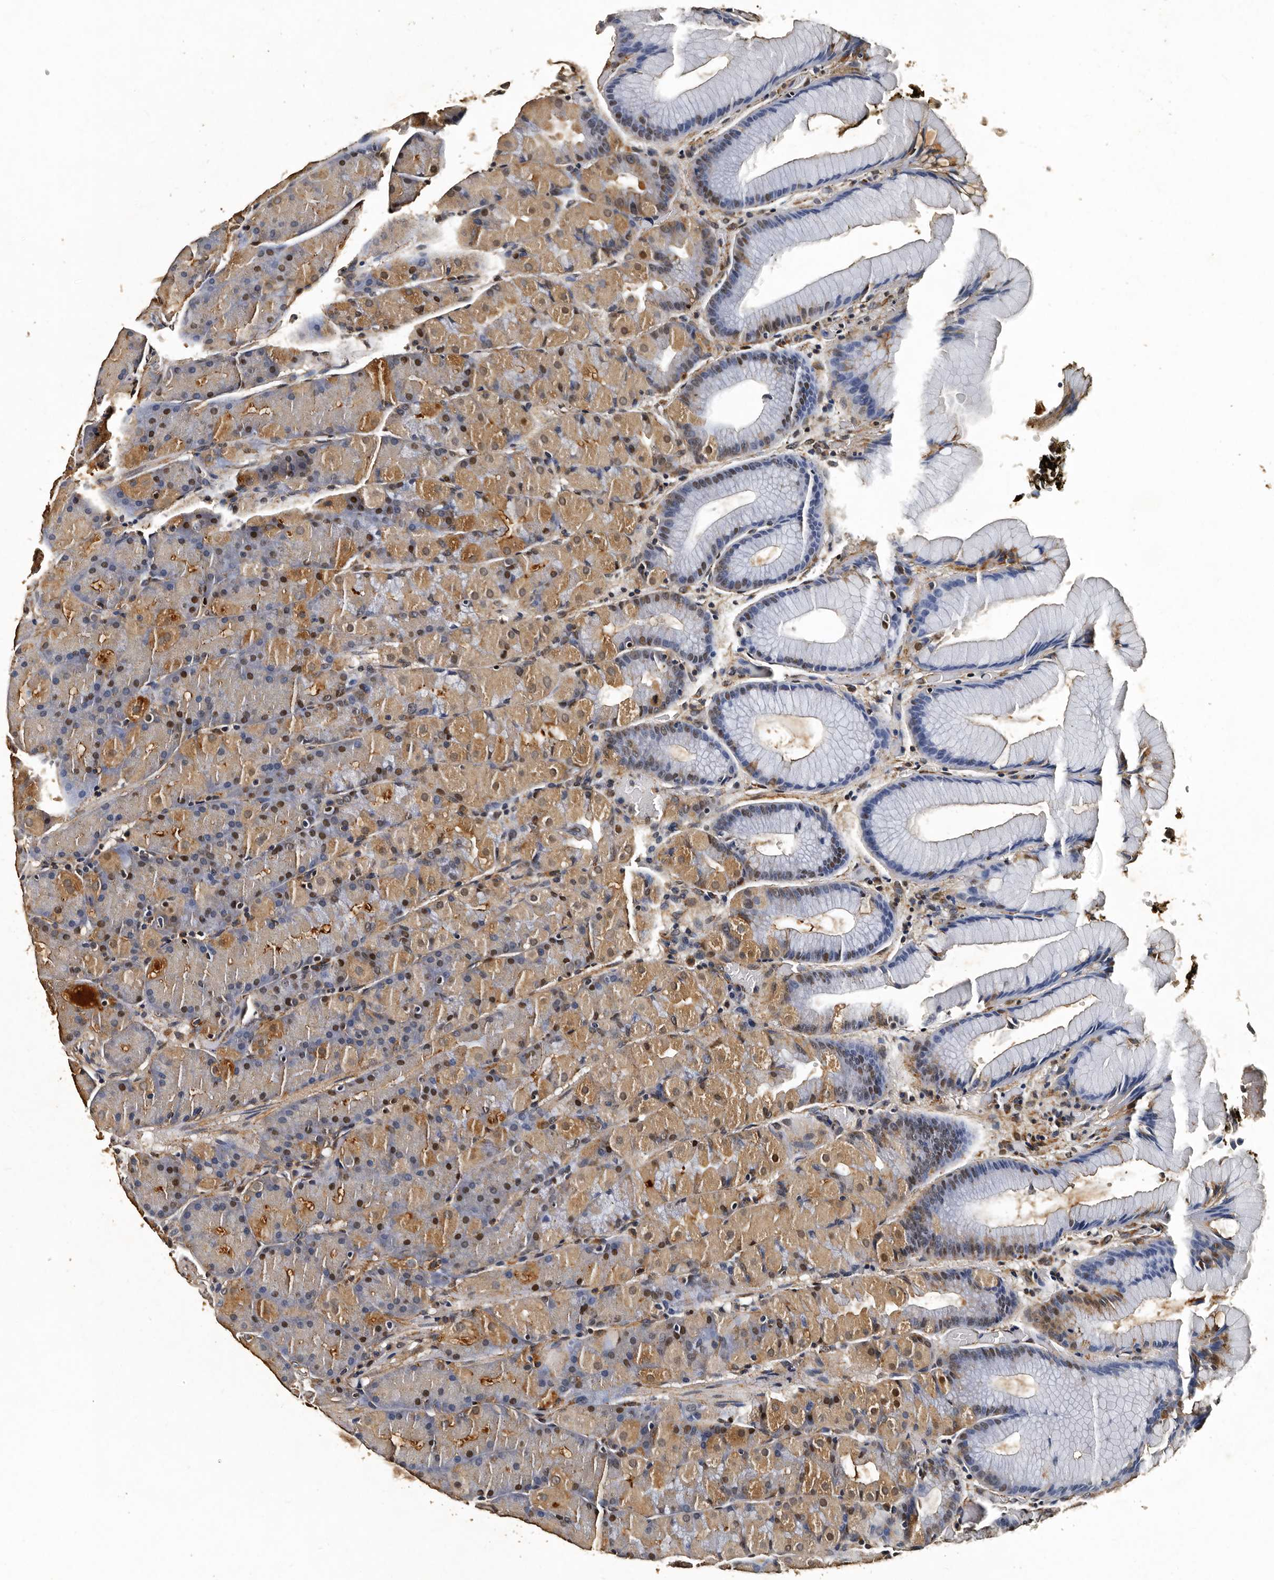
{"staining": {"intensity": "moderate", "quantity": "25%-75%", "location": "cytoplasmic/membranous,nuclear"}, "tissue": "stomach", "cell_type": "Glandular cells", "image_type": "normal", "snomed": [{"axis": "morphology", "description": "Normal tissue, NOS"}, {"axis": "topography", "description": "Stomach, upper"}, {"axis": "topography", "description": "Stomach"}], "caption": "Stomach stained with DAB immunohistochemistry (IHC) exhibits medium levels of moderate cytoplasmic/membranous,nuclear expression in approximately 25%-75% of glandular cells.", "gene": "CPNE3", "patient": {"sex": "male", "age": 48}}